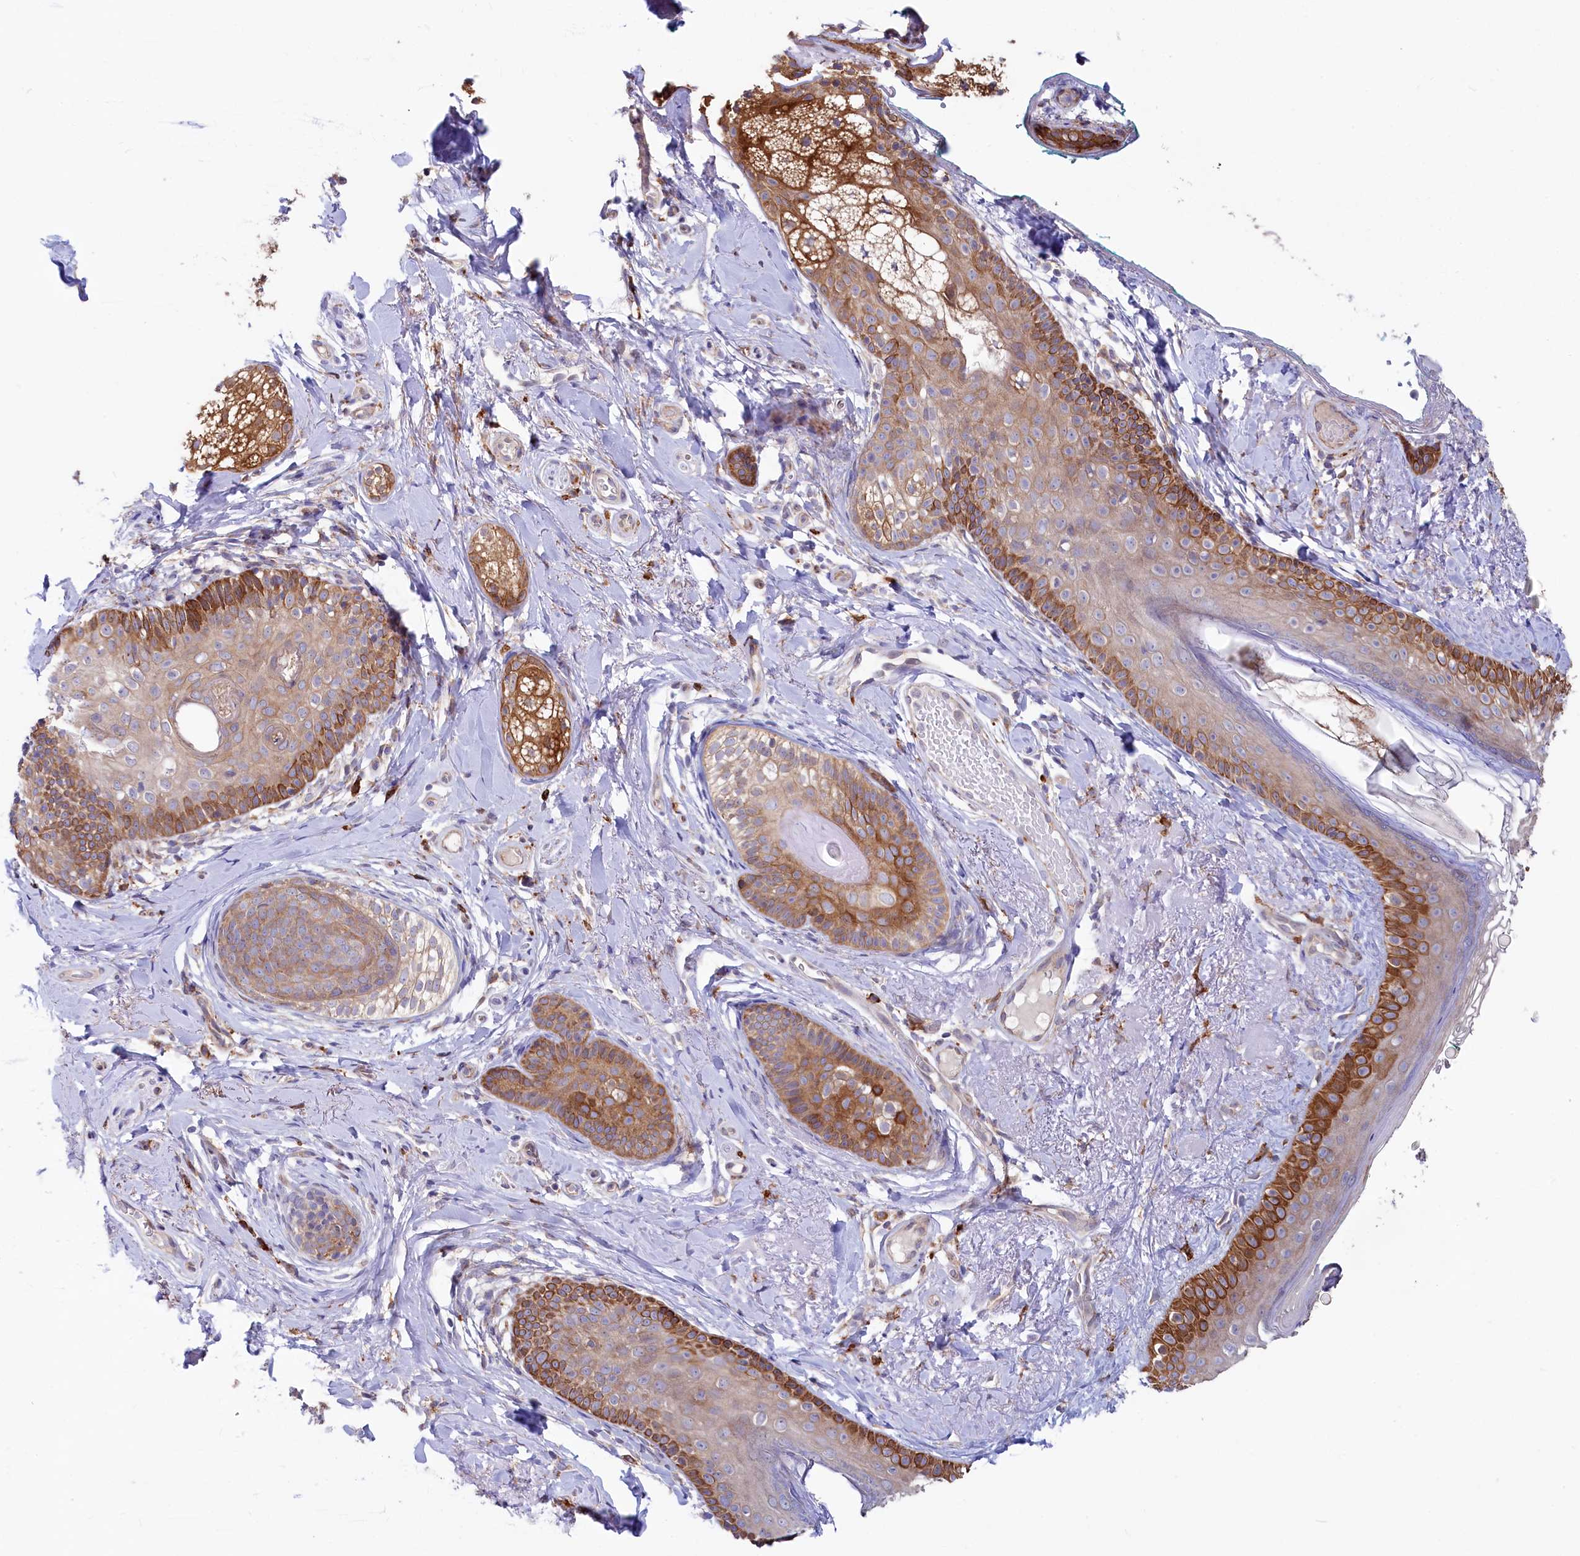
{"staining": {"intensity": "moderate", "quantity": ">75%", "location": "cytoplasmic/membranous"}, "tissue": "skin cancer", "cell_type": "Tumor cells", "image_type": "cancer", "snomed": [{"axis": "morphology", "description": "Basal cell carcinoma"}, {"axis": "topography", "description": "Skin"}], "caption": "Immunohistochemical staining of skin cancer shows moderate cytoplasmic/membranous protein positivity in approximately >75% of tumor cells. The staining is performed using DAB (3,3'-diaminobenzidine) brown chromogen to label protein expression. The nuclei are counter-stained blue using hematoxylin.", "gene": "CHID1", "patient": {"sex": "male", "age": 62}}